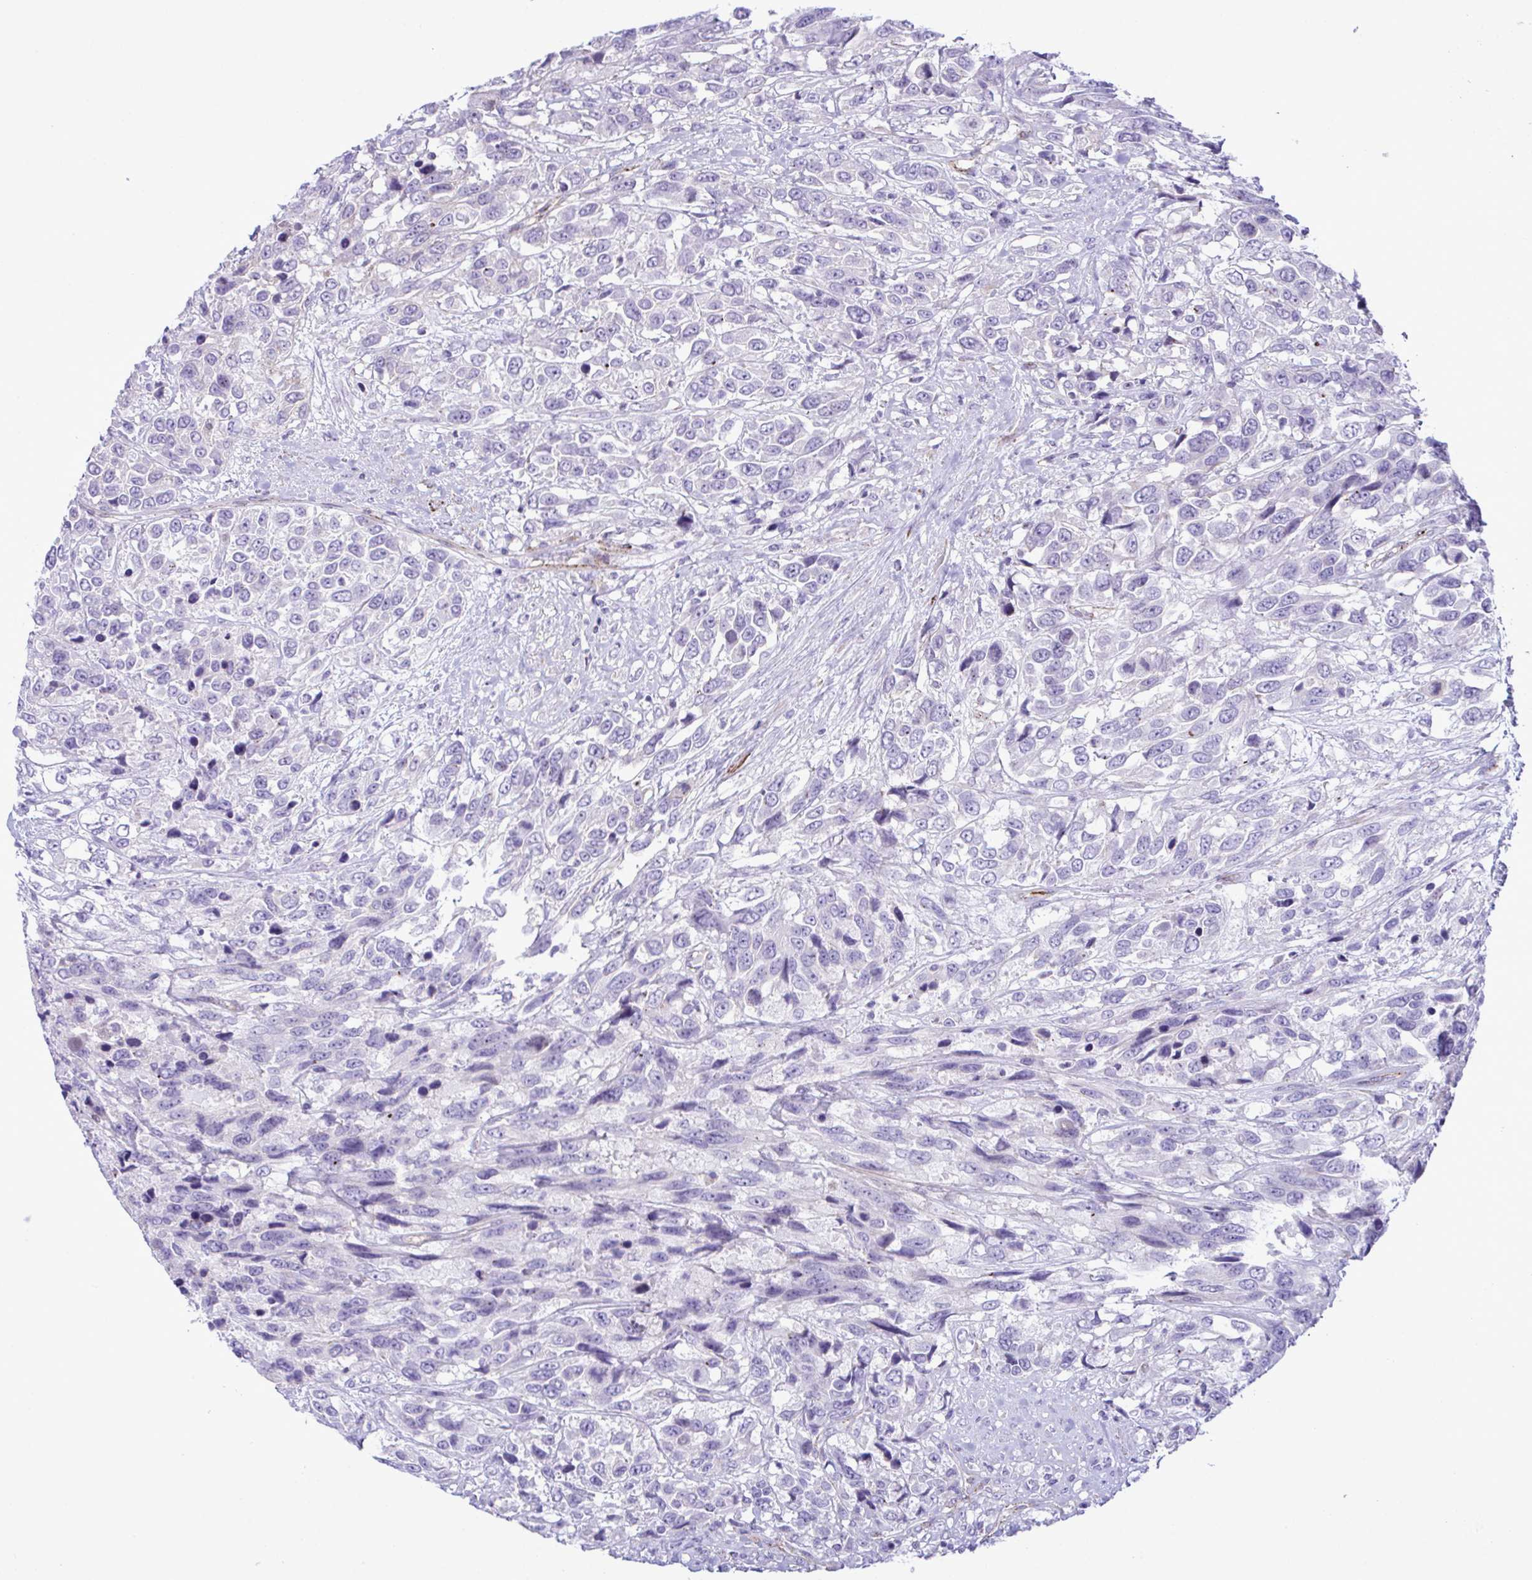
{"staining": {"intensity": "negative", "quantity": "none", "location": "none"}, "tissue": "urothelial cancer", "cell_type": "Tumor cells", "image_type": "cancer", "snomed": [{"axis": "morphology", "description": "Urothelial carcinoma, High grade"}, {"axis": "topography", "description": "Urinary bladder"}], "caption": "High power microscopy histopathology image of an immunohistochemistry histopathology image of urothelial carcinoma (high-grade), revealing no significant expression in tumor cells. (IHC, brightfield microscopy, high magnification).", "gene": "SYNPO2L", "patient": {"sex": "female", "age": 70}}